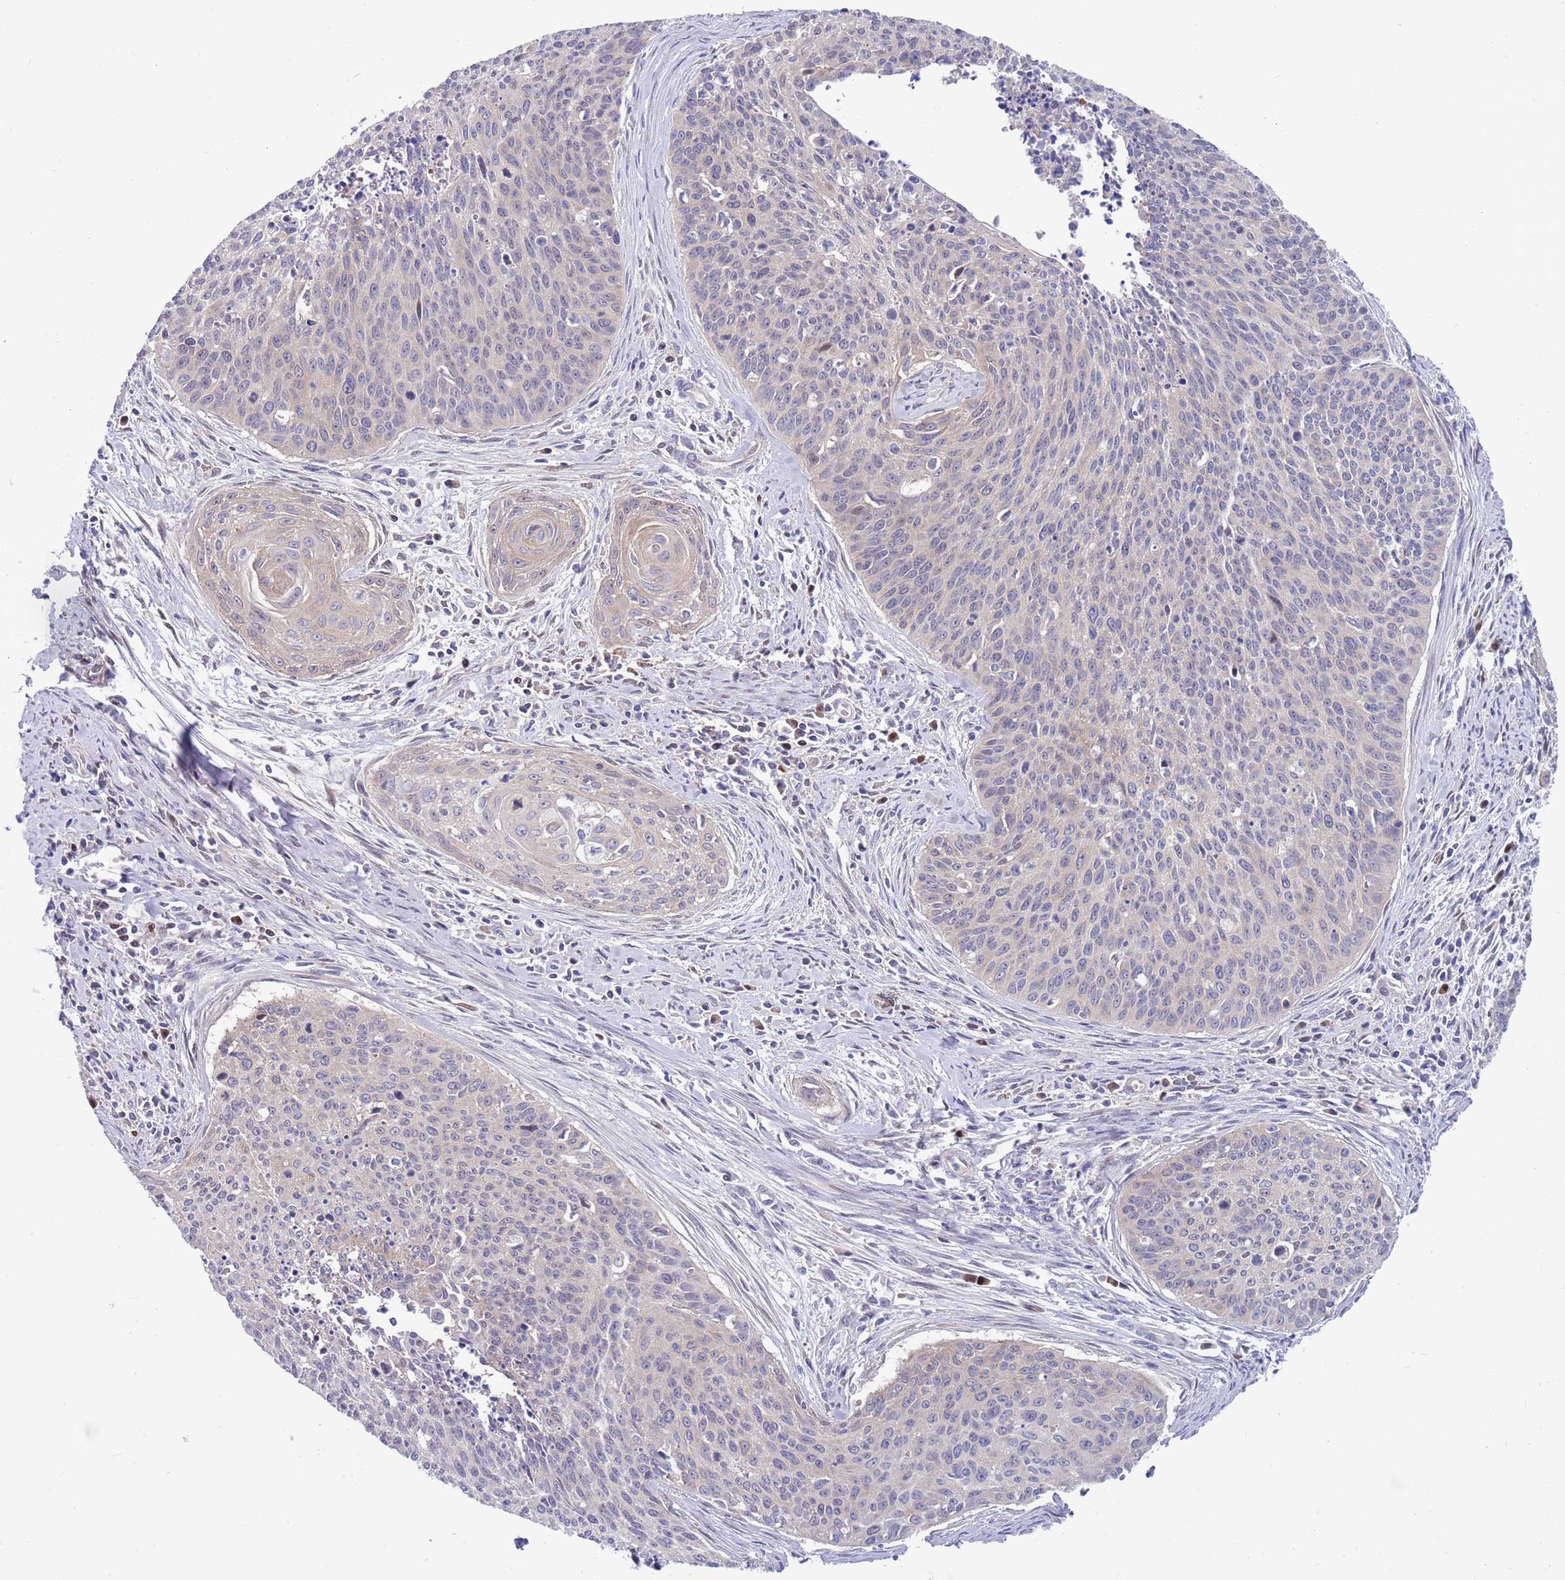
{"staining": {"intensity": "negative", "quantity": "none", "location": "none"}, "tissue": "cervical cancer", "cell_type": "Tumor cells", "image_type": "cancer", "snomed": [{"axis": "morphology", "description": "Squamous cell carcinoma, NOS"}, {"axis": "topography", "description": "Cervix"}], "caption": "The histopathology image exhibits no staining of tumor cells in cervical cancer (squamous cell carcinoma).", "gene": "KLHL29", "patient": {"sex": "female", "age": 55}}